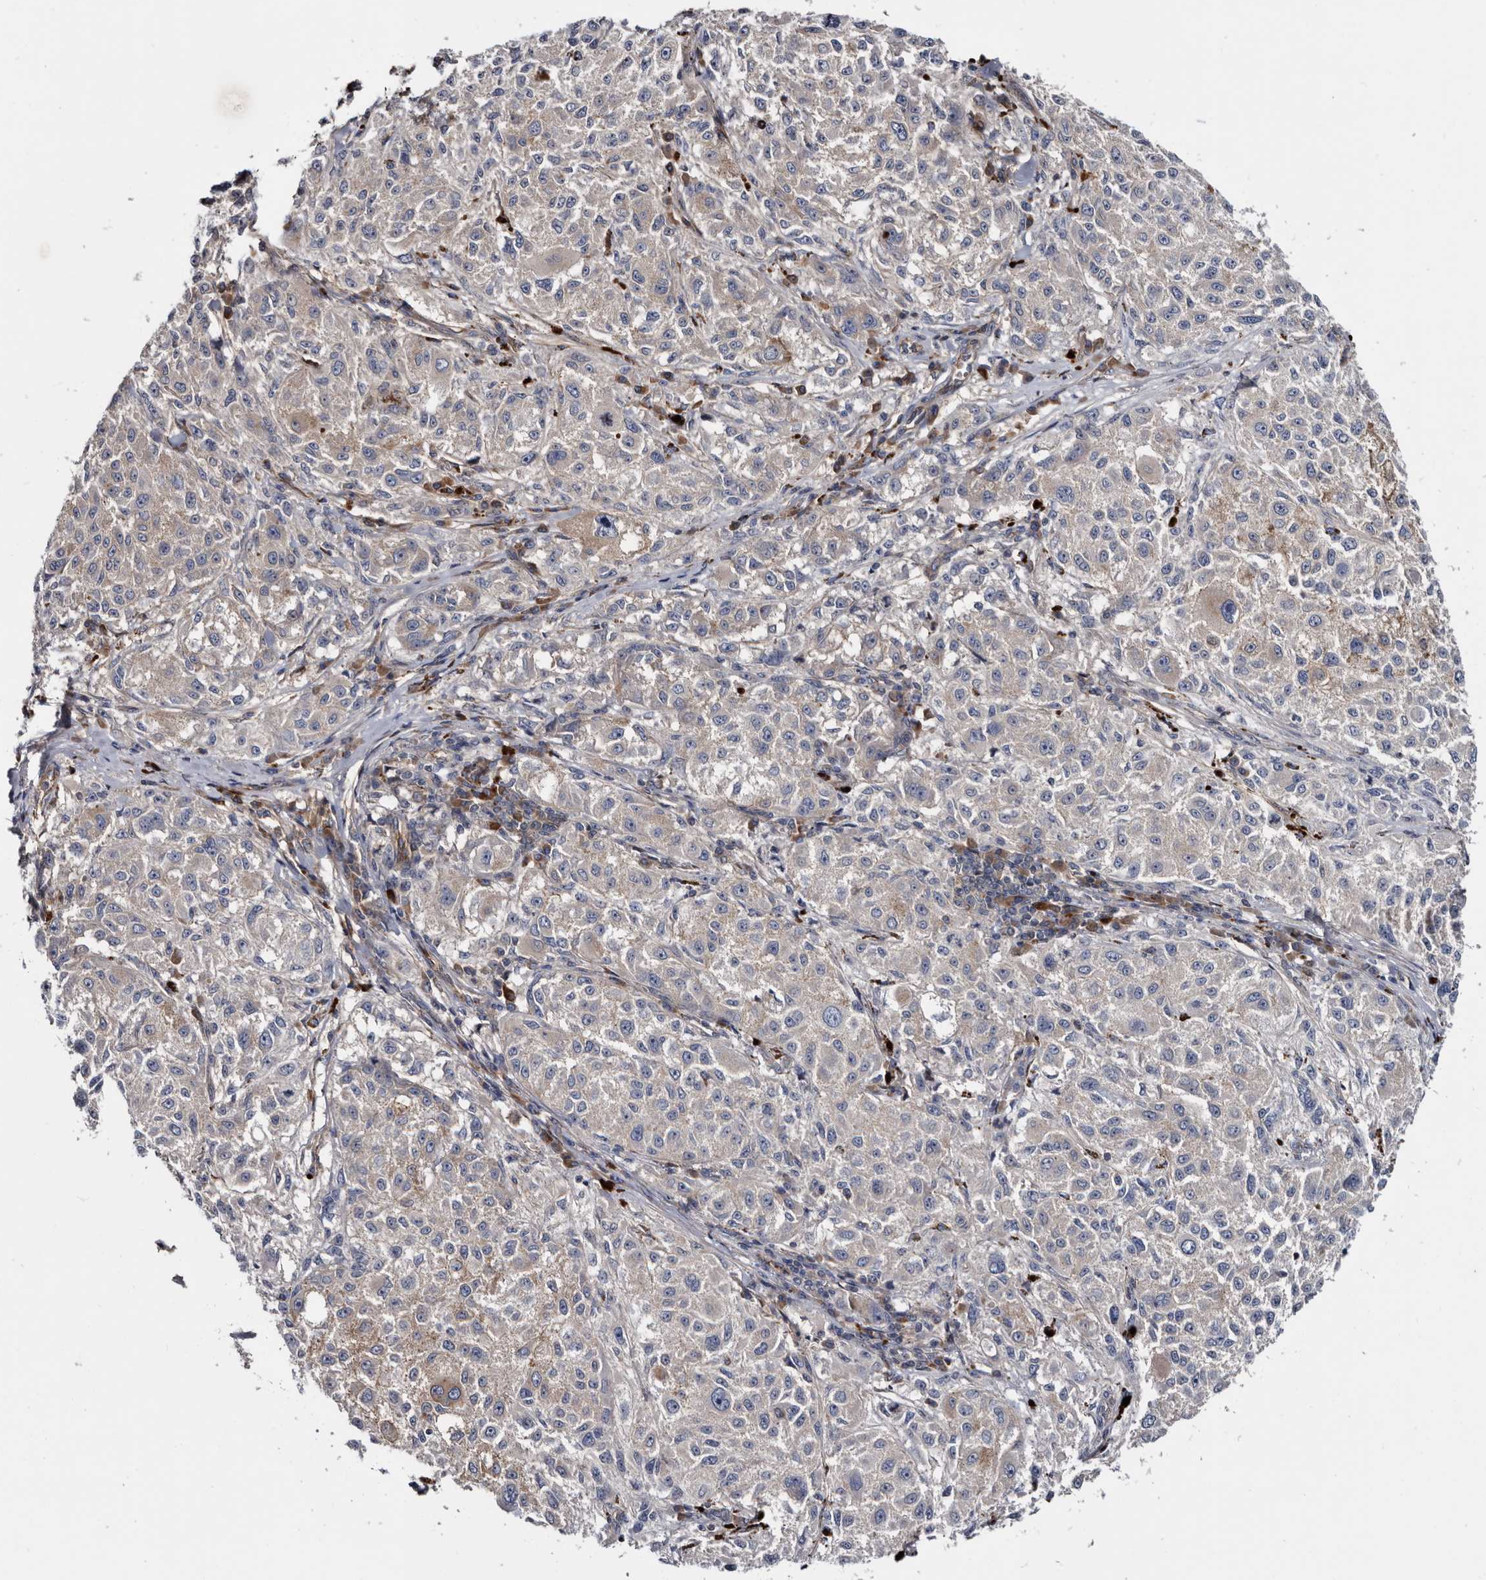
{"staining": {"intensity": "negative", "quantity": "none", "location": "none"}, "tissue": "melanoma", "cell_type": "Tumor cells", "image_type": "cancer", "snomed": [{"axis": "morphology", "description": "Necrosis, NOS"}, {"axis": "morphology", "description": "Malignant melanoma, NOS"}, {"axis": "topography", "description": "Skin"}], "caption": "DAB (3,3'-diaminobenzidine) immunohistochemical staining of malignant melanoma reveals no significant positivity in tumor cells.", "gene": "TSPAN17", "patient": {"sex": "female", "age": 87}}